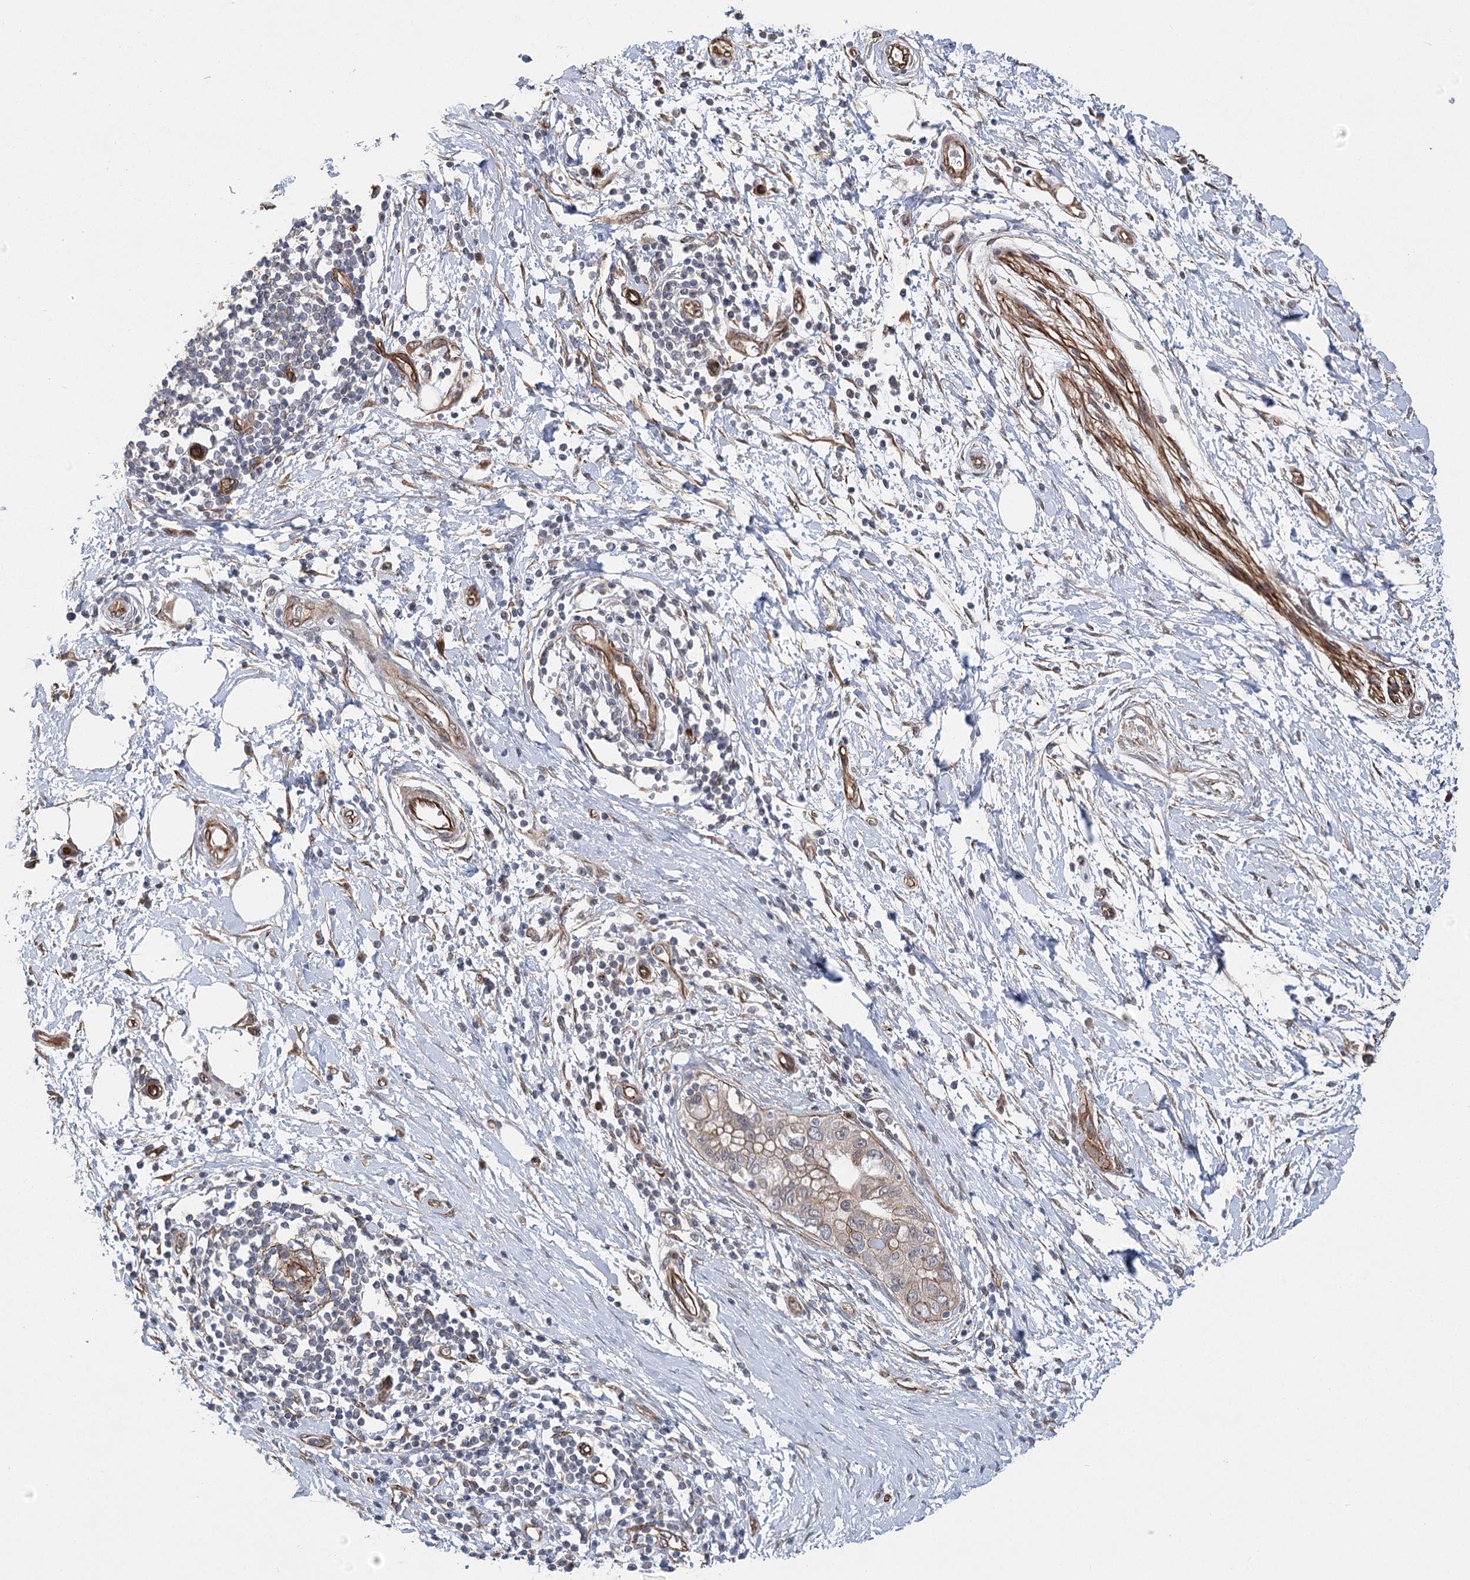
{"staining": {"intensity": "moderate", "quantity": ">75%", "location": "cytoplasmic/membranous"}, "tissue": "pancreatic cancer", "cell_type": "Tumor cells", "image_type": "cancer", "snomed": [{"axis": "morphology", "description": "Normal tissue, NOS"}, {"axis": "morphology", "description": "Adenocarcinoma, NOS"}, {"axis": "topography", "description": "Pancreas"}, {"axis": "topography", "description": "Peripheral nerve tissue"}], "caption": "Tumor cells display medium levels of moderate cytoplasmic/membranous positivity in about >75% of cells in pancreatic adenocarcinoma.", "gene": "RWDD4", "patient": {"sex": "male", "age": 59}}